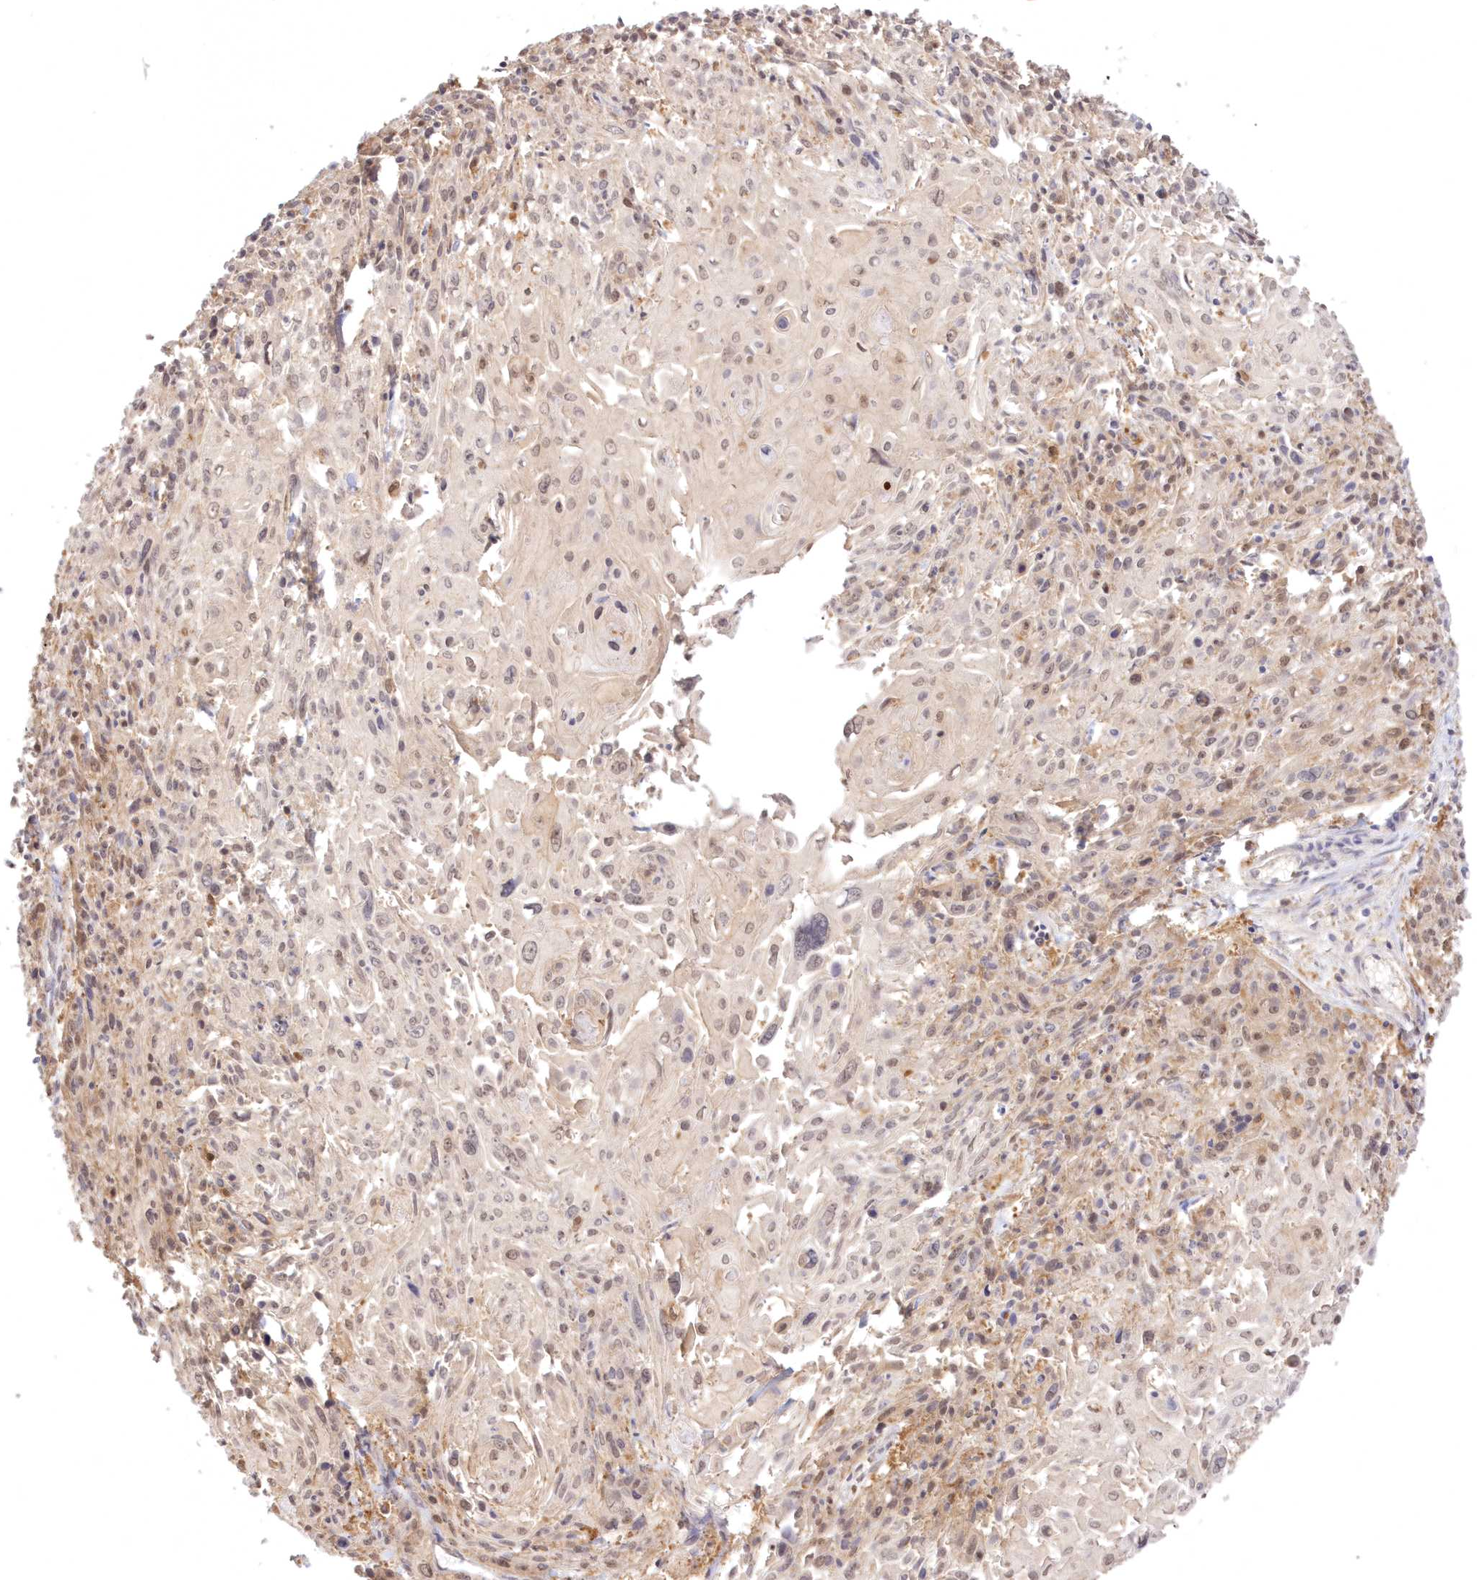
{"staining": {"intensity": "moderate", "quantity": "25%-75%", "location": "nuclear"}, "tissue": "cervical cancer", "cell_type": "Tumor cells", "image_type": "cancer", "snomed": [{"axis": "morphology", "description": "Squamous cell carcinoma, NOS"}, {"axis": "topography", "description": "Cervix"}], "caption": "DAB (3,3'-diaminobenzidine) immunohistochemical staining of cervical cancer shows moderate nuclear protein positivity in approximately 25%-75% of tumor cells. Nuclei are stained in blue.", "gene": "RNPEP", "patient": {"sex": "female", "age": 51}}